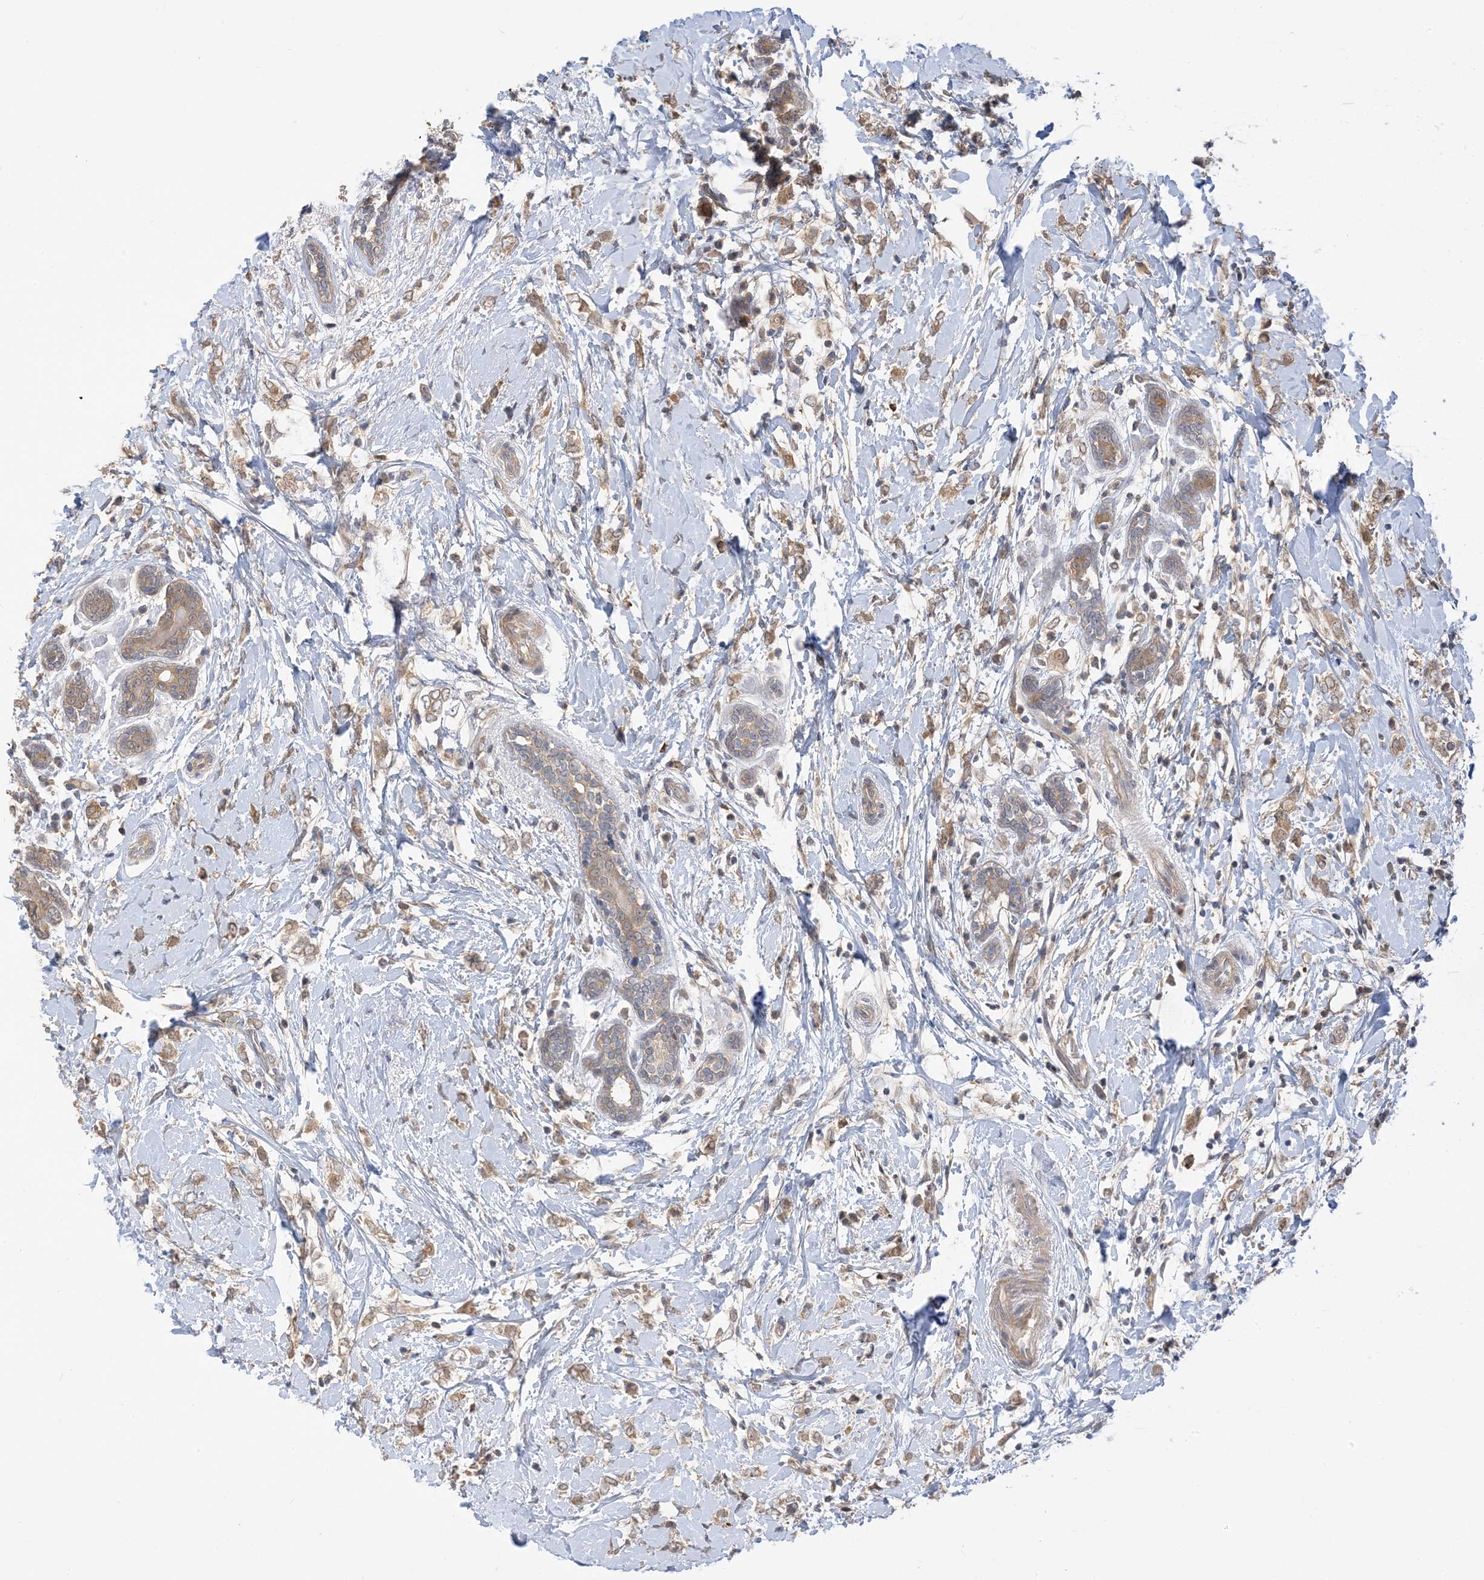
{"staining": {"intensity": "weak", "quantity": ">75%", "location": "cytoplasmic/membranous"}, "tissue": "breast cancer", "cell_type": "Tumor cells", "image_type": "cancer", "snomed": [{"axis": "morphology", "description": "Normal tissue, NOS"}, {"axis": "morphology", "description": "Lobular carcinoma"}, {"axis": "topography", "description": "Breast"}], "caption": "Immunohistochemical staining of breast lobular carcinoma shows weak cytoplasmic/membranous protein positivity in about >75% of tumor cells. The staining was performed using DAB (3,3'-diaminobenzidine), with brown indicating positive protein expression. Nuclei are stained blue with hematoxylin.", "gene": "WDR26", "patient": {"sex": "female", "age": 47}}